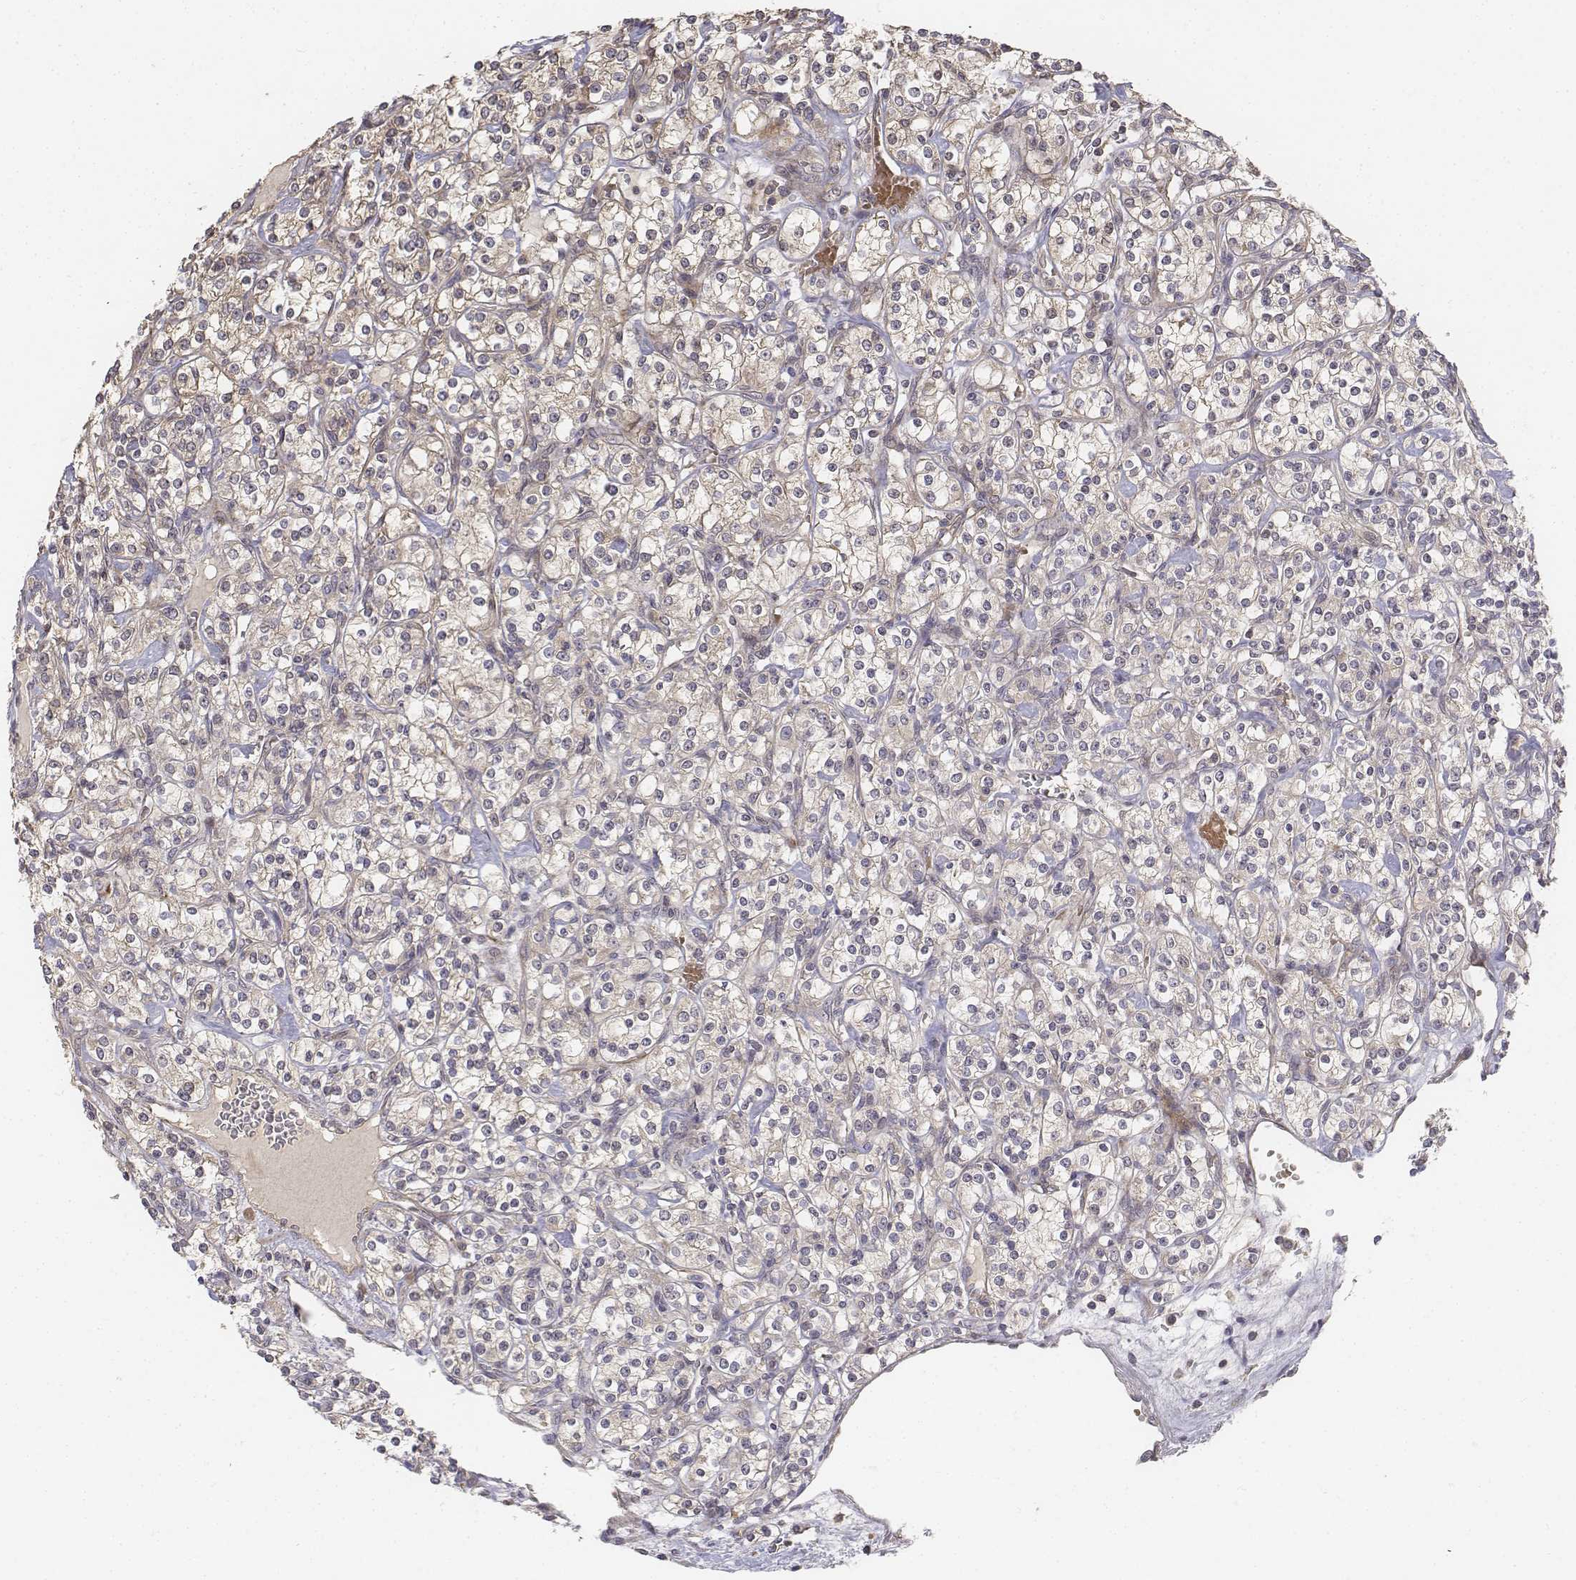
{"staining": {"intensity": "weak", "quantity": "<25%", "location": "cytoplasmic/membranous"}, "tissue": "renal cancer", "cell_type": "Tumor cells", "image_type": "cancer", "snomed": [{"axis": "morphology", "description": "Adenocarcinoma, NOS"}, {"axis": "topography", "description": "Kidney"}], "caption": "This is an IHC image of human renal adenocarcinoma. There is no positivity in tumor cells.", "gene": "FBXO21", "patient": {"sex": "male", "age": 77}}